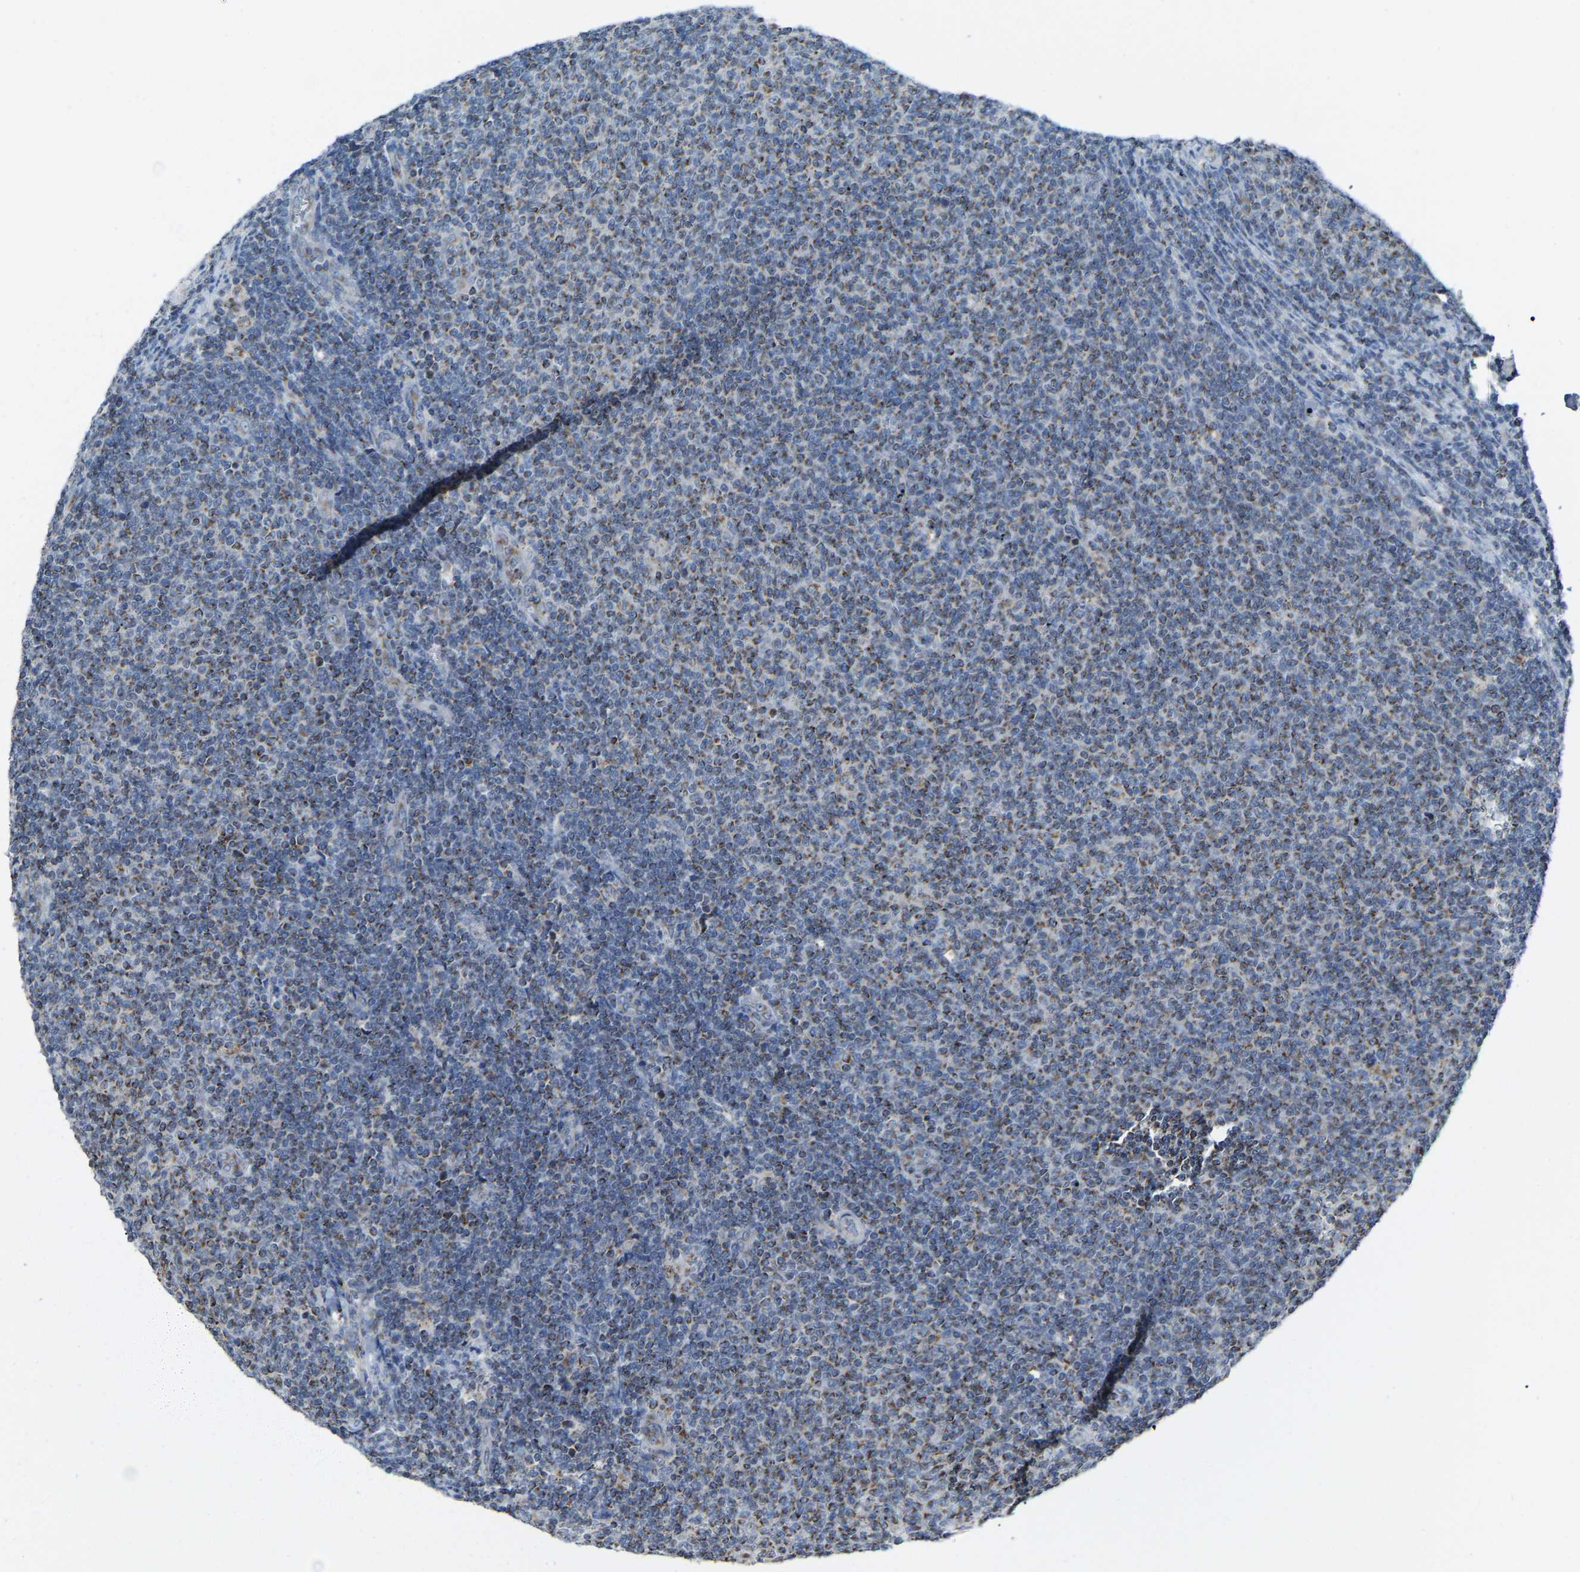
{"staining": {"intensity": "moderate", "quantity": ">75%", "location": "cytoplasmic/membranous"}, "tissue": "lymphoma", "cell_type": "Tumor cells", "image_type": "cancer", "snomed": [{"axis": "morphology", "description": "Malignant lymphoma, non-Hodgkin's type, Low grade"}, {"axis": "topography", "description": "Lymph node"}], "caption": "Malignant lymphoma, non-Hodgkin's type (low-grade) stained with a protein marker exhibits moderate staining in tumor cells.", "gene": "CANT1", "patient": {"sex": "male", "age": 66}}